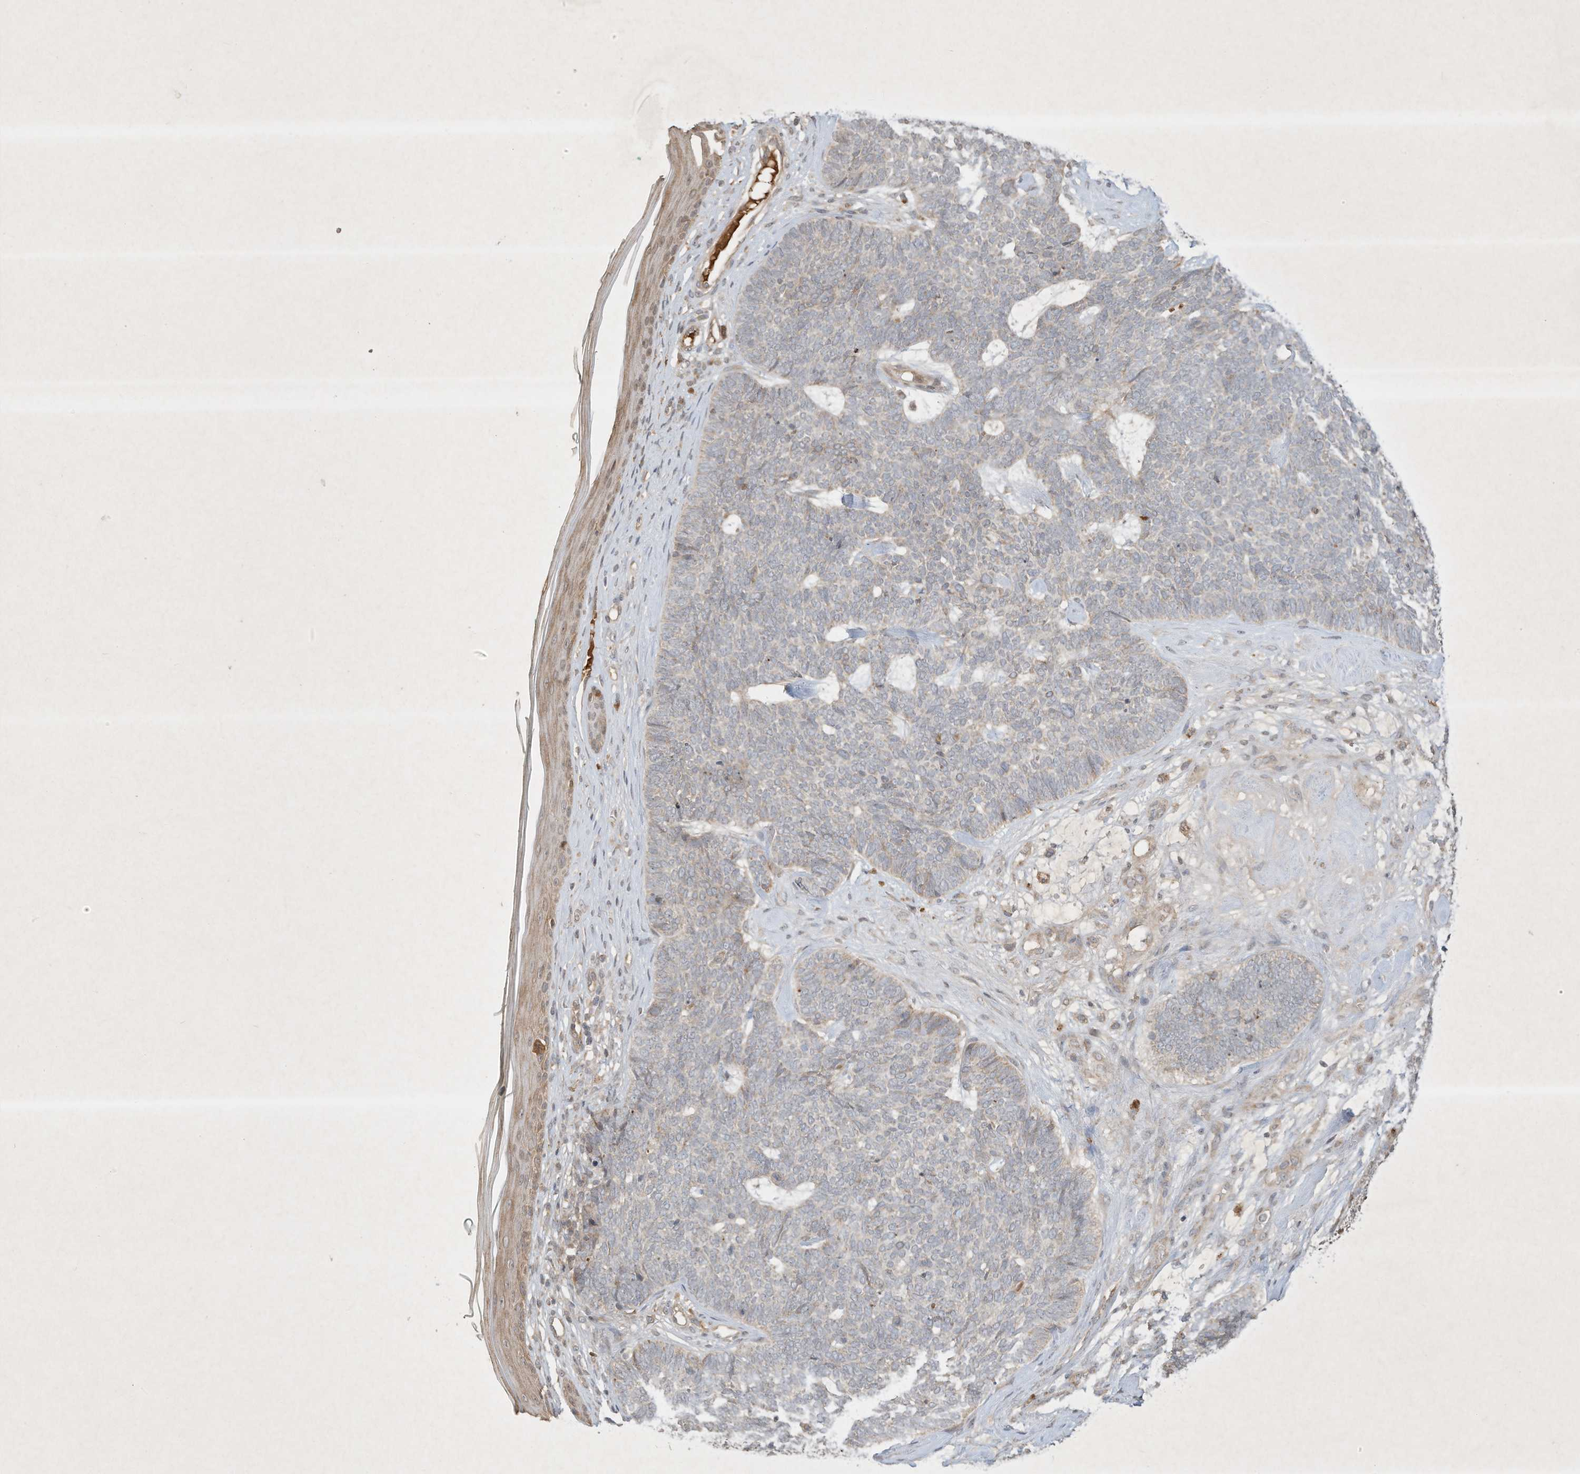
{"staining": {"intensity": "weak", "quantity": "<25%", "location": "cytoplasmic/membranous"}, "tissue": "skin cancer", "cell_type": "Tumor cells", "image_type": "cancer", "snomed": [{"axis": "morphology", "description": "Basal cell carcinoma"}, {"axis": "topography", "description": "Skin"}], "caption": "IHC histopathology image of basal cell carcinoma (skin) stained for a protein (brown), which demonstrates no positivity in tumor cells.", "gene": "BTRC", "patient": {"sex": "female", "age": 84}}